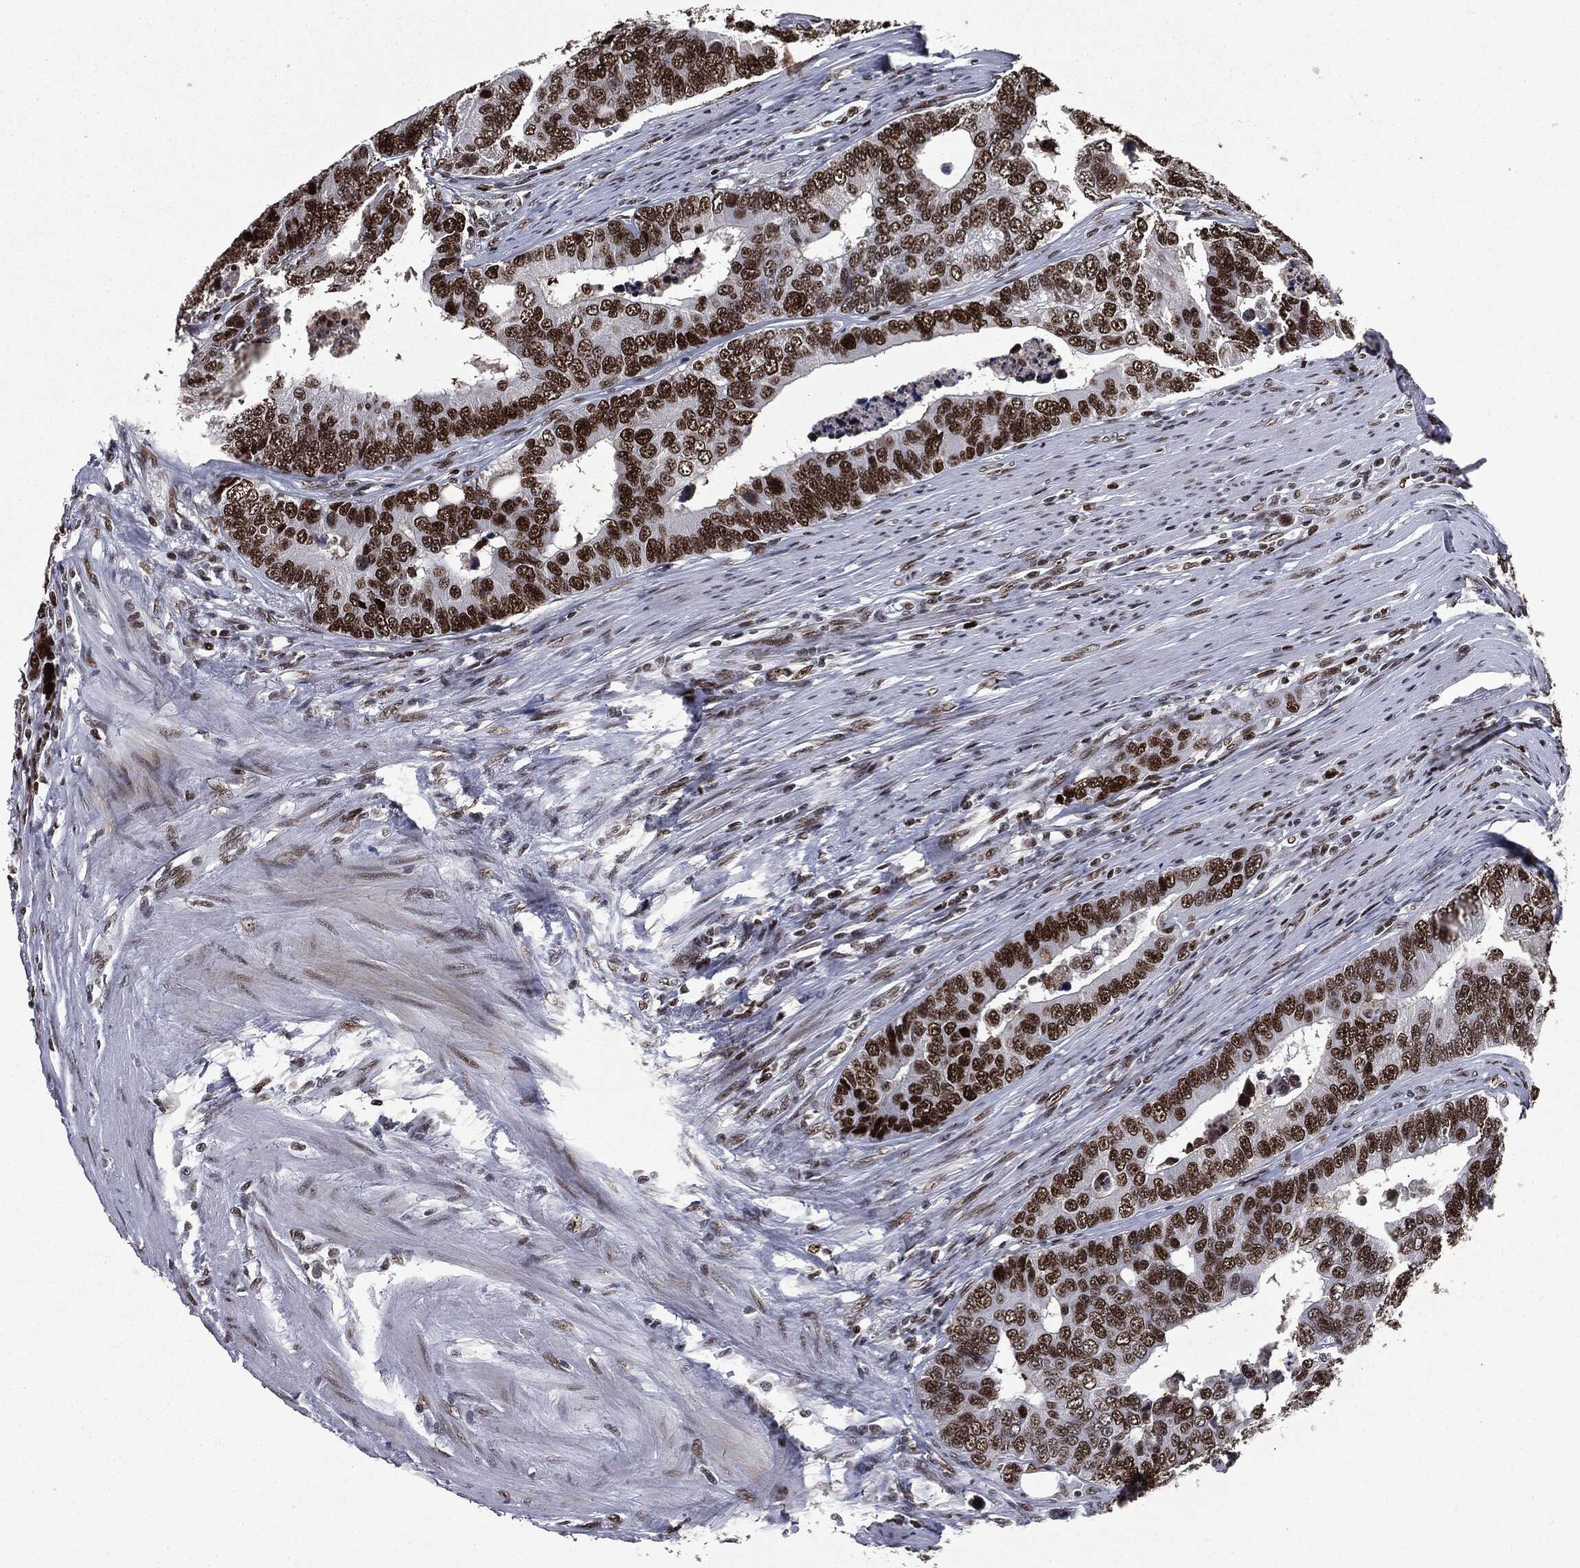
{"staining": {"intensity": "strong", "quantity": ">75%", "location": "nuclear"}, "tissue": "colorectal cancer", "cell_type": "Tumor cells", "image_type": "cancer", "snomed": [{"axis": "morphology", "description": "Adenocarcinoma, NOS"}, {"axis": "topography", "description": "Colon"}], "caption": "Immunohistochemistry (IHC) histopathology image of neoplastic tissue: colorectal cancer (adenocarcinoma) stained using IHC shows high levels of strong protein expression localized specifically in the nuclear of tumor cells, appearing as a nuclear brown color.", "gene": "MSH2", "patient": {"sex": "female", "age": 72}}